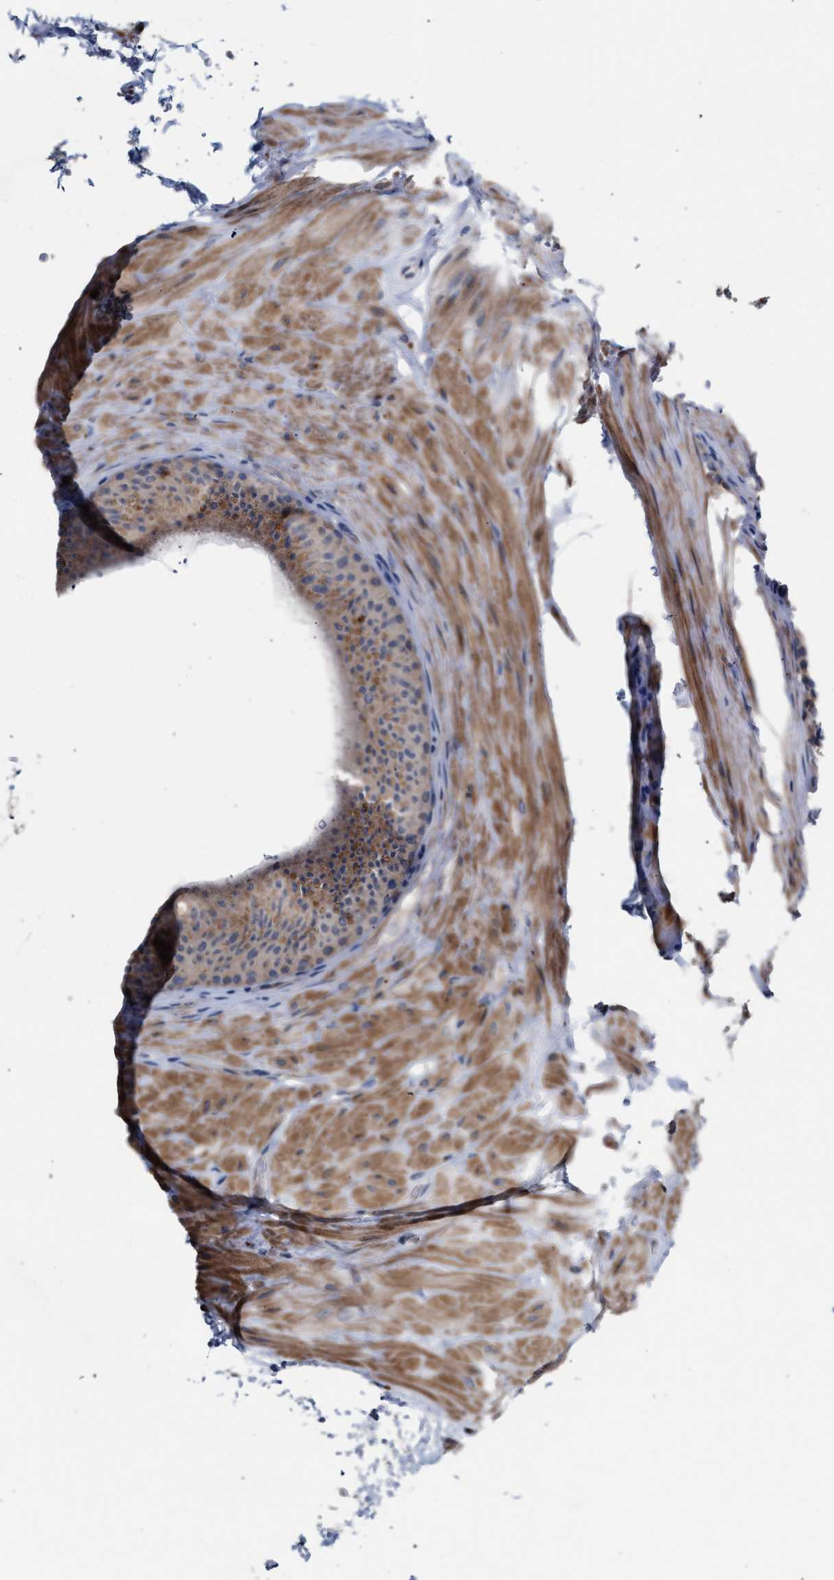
{"staining": {"intensity": "weak", "quantity": ">75%", "location": "cytoplasmic/membranous"}, "tissue": "epididymis", "cell_type": "Glandular cells", "image_type": "normal", "snomed": [{"axis": "morphology", "description": "Normal tissue, NOS"}, {"axis": "topography", "description": "Epididymis"}], "caption": "IHC of normal epididymis exhibits low levels of weak cytoplasmic/membranous staining in about >75% of glandular cells.", "gene": "RNF135", "patient": {"sex": "male", "age": 34}}